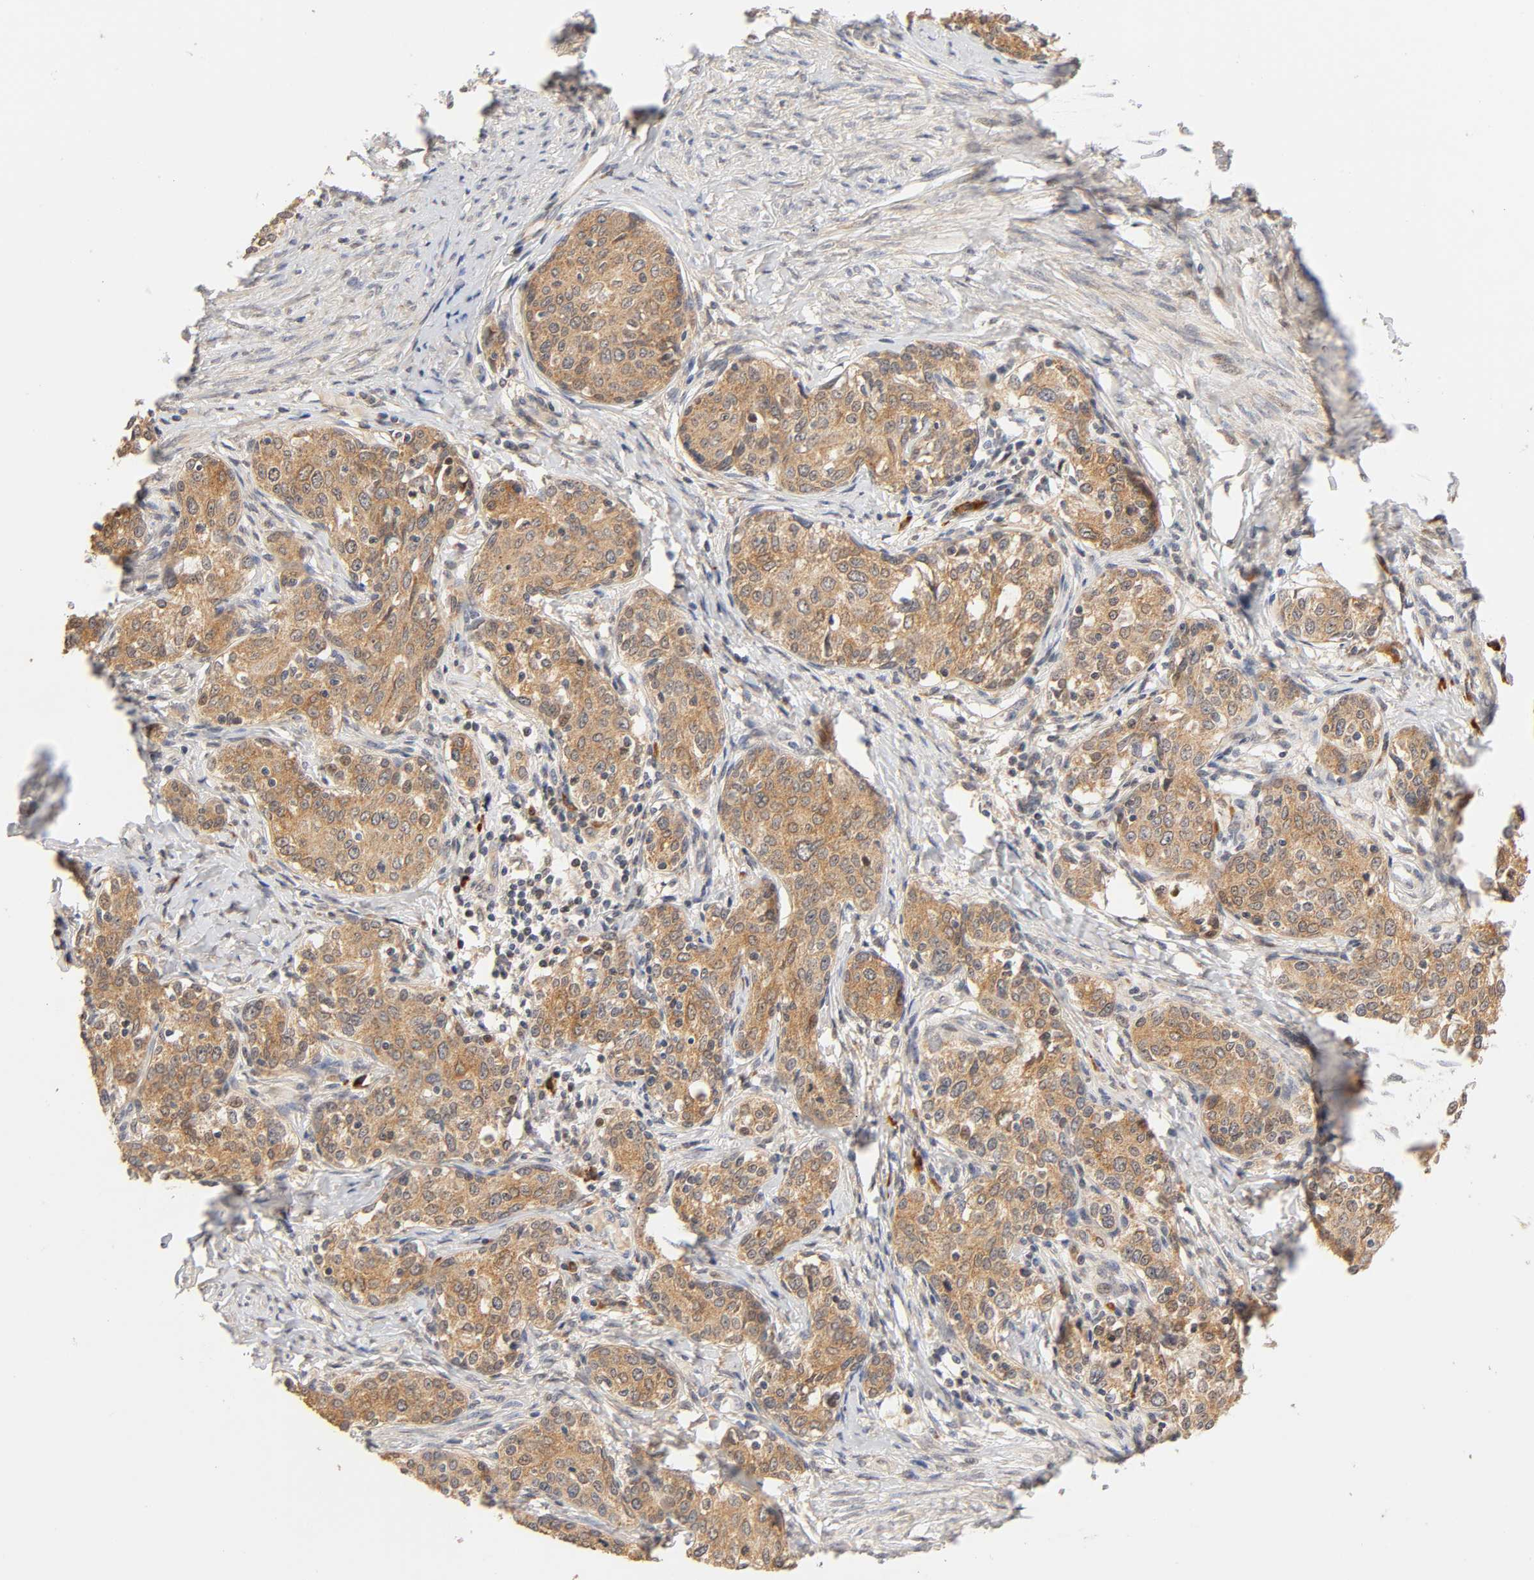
{"staining": {"intensity": "moderate", "quantity": ">75%", "location": "cytoplasmic/membranous"}, "tissue": "cervical cancer", "cell_type": "Tumor cells", "image_type": "cancer", "snomed": [{"axis": "morphology", "description": "Squamous cell carcinoma, NOS"}, {"axis": "morphology", "description": "Adenocarcinoma, NOS"}, {"axis": "topography", "description": "Cervix"}], "caption": "A high-resolution histopathology image shows immunohistochemistry staining of cervical adenocarcinoma, which exhibits moderate cytoplasmic/membranous expression in about >75% of tumor cells. (DAB IHC, brown staining for protein, blue staining for nuclei).", "gene": "GSTZ1", "patient": {"sex": "female", "age": 52}}